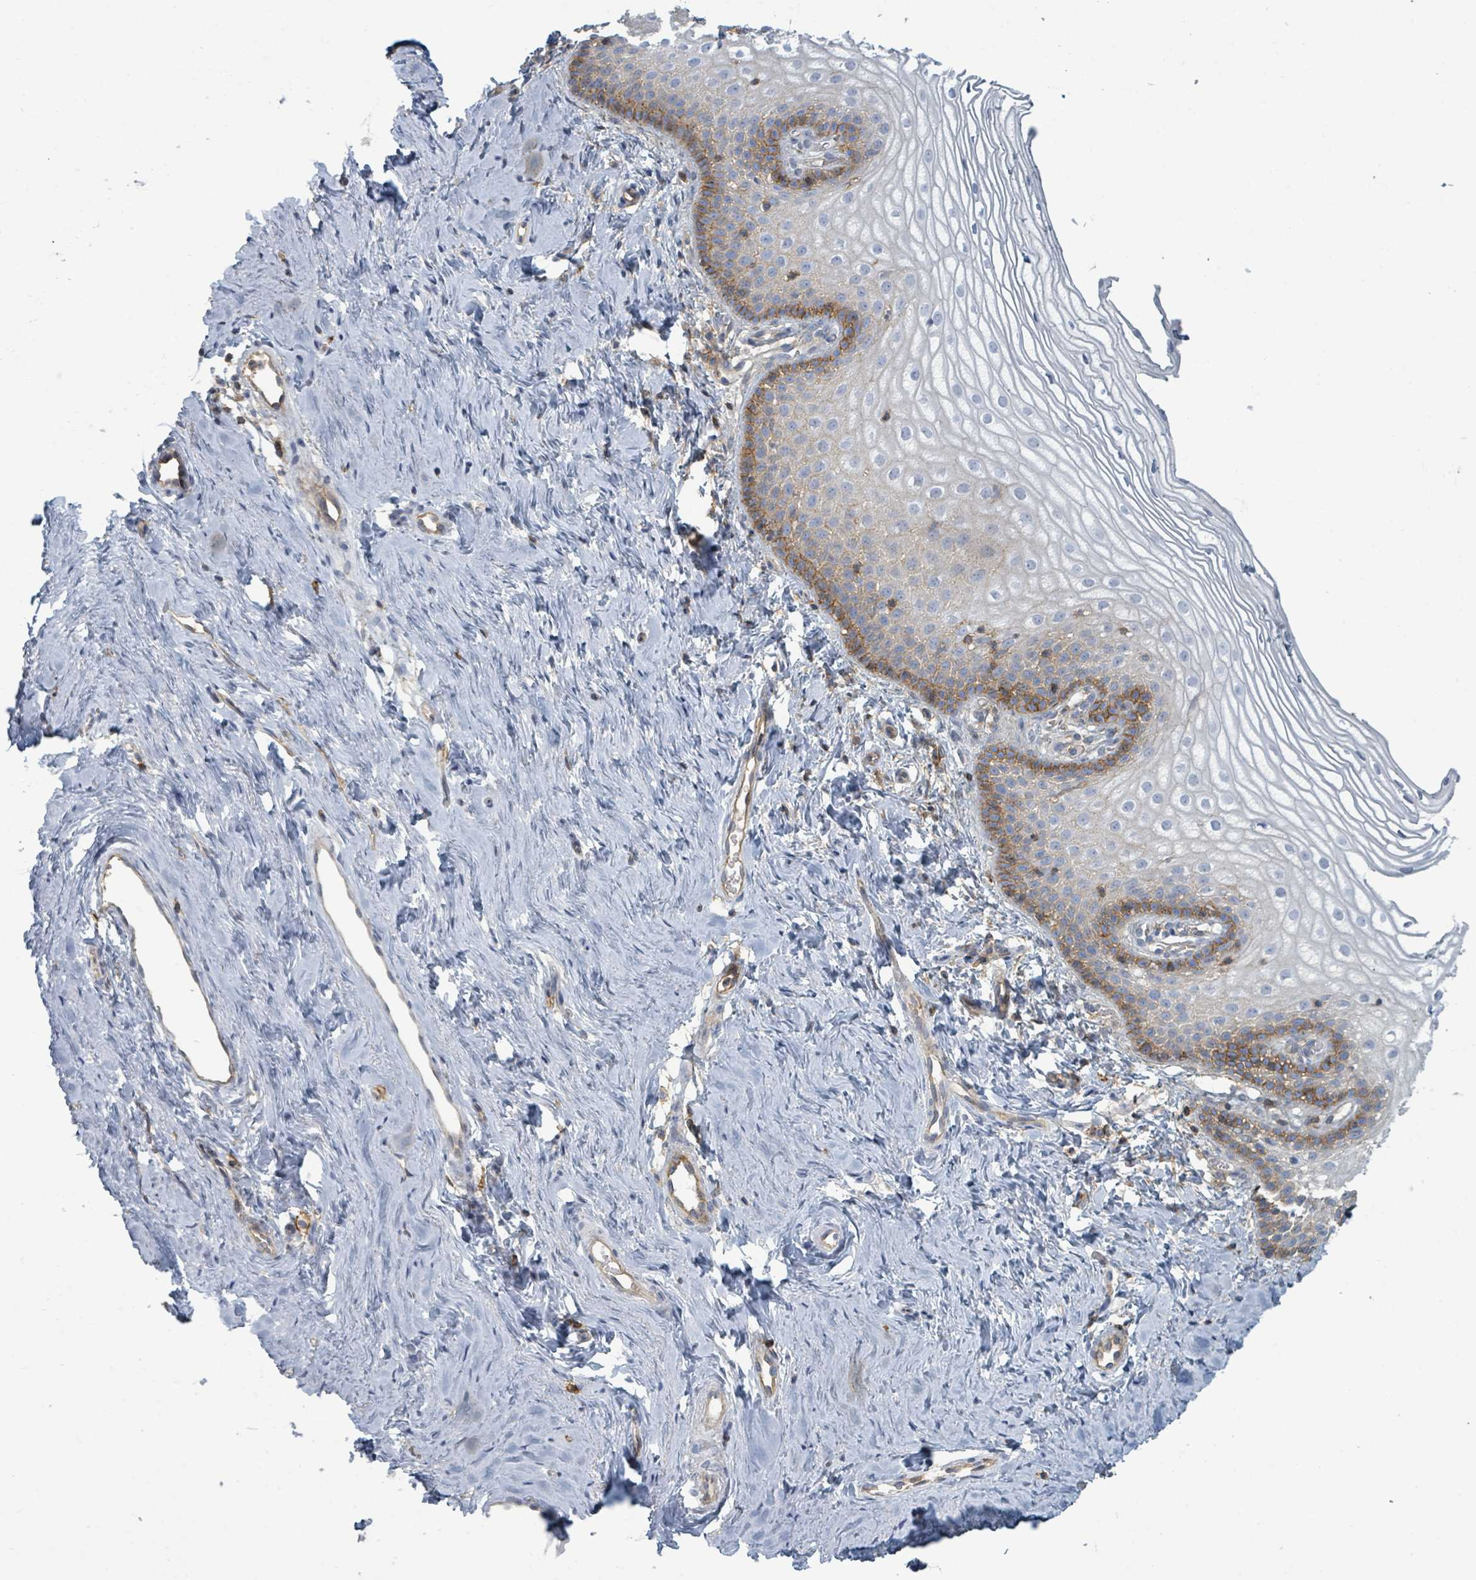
{"staining": {"intensity": "strong", "quantity": "<25%", "location": "cytoplasmic/membranous"}, "tissue": "vagina", "cell_type": "Squamous epithelial cells", "image_type": "normal", "snomed": [{"axis": "morphology", "description": "Normal tissue, NOS"}, {"axis": "topography", "description": "Vagina"}], "caption": "Vagina was stained to show a protein in brown. There is medium levels of strong cytoplasmic/membranous staining in about <25% of squamous epithelial cells.", "gene": "TNFRSF14", "patient": {"sex": "female", "age": 56}}